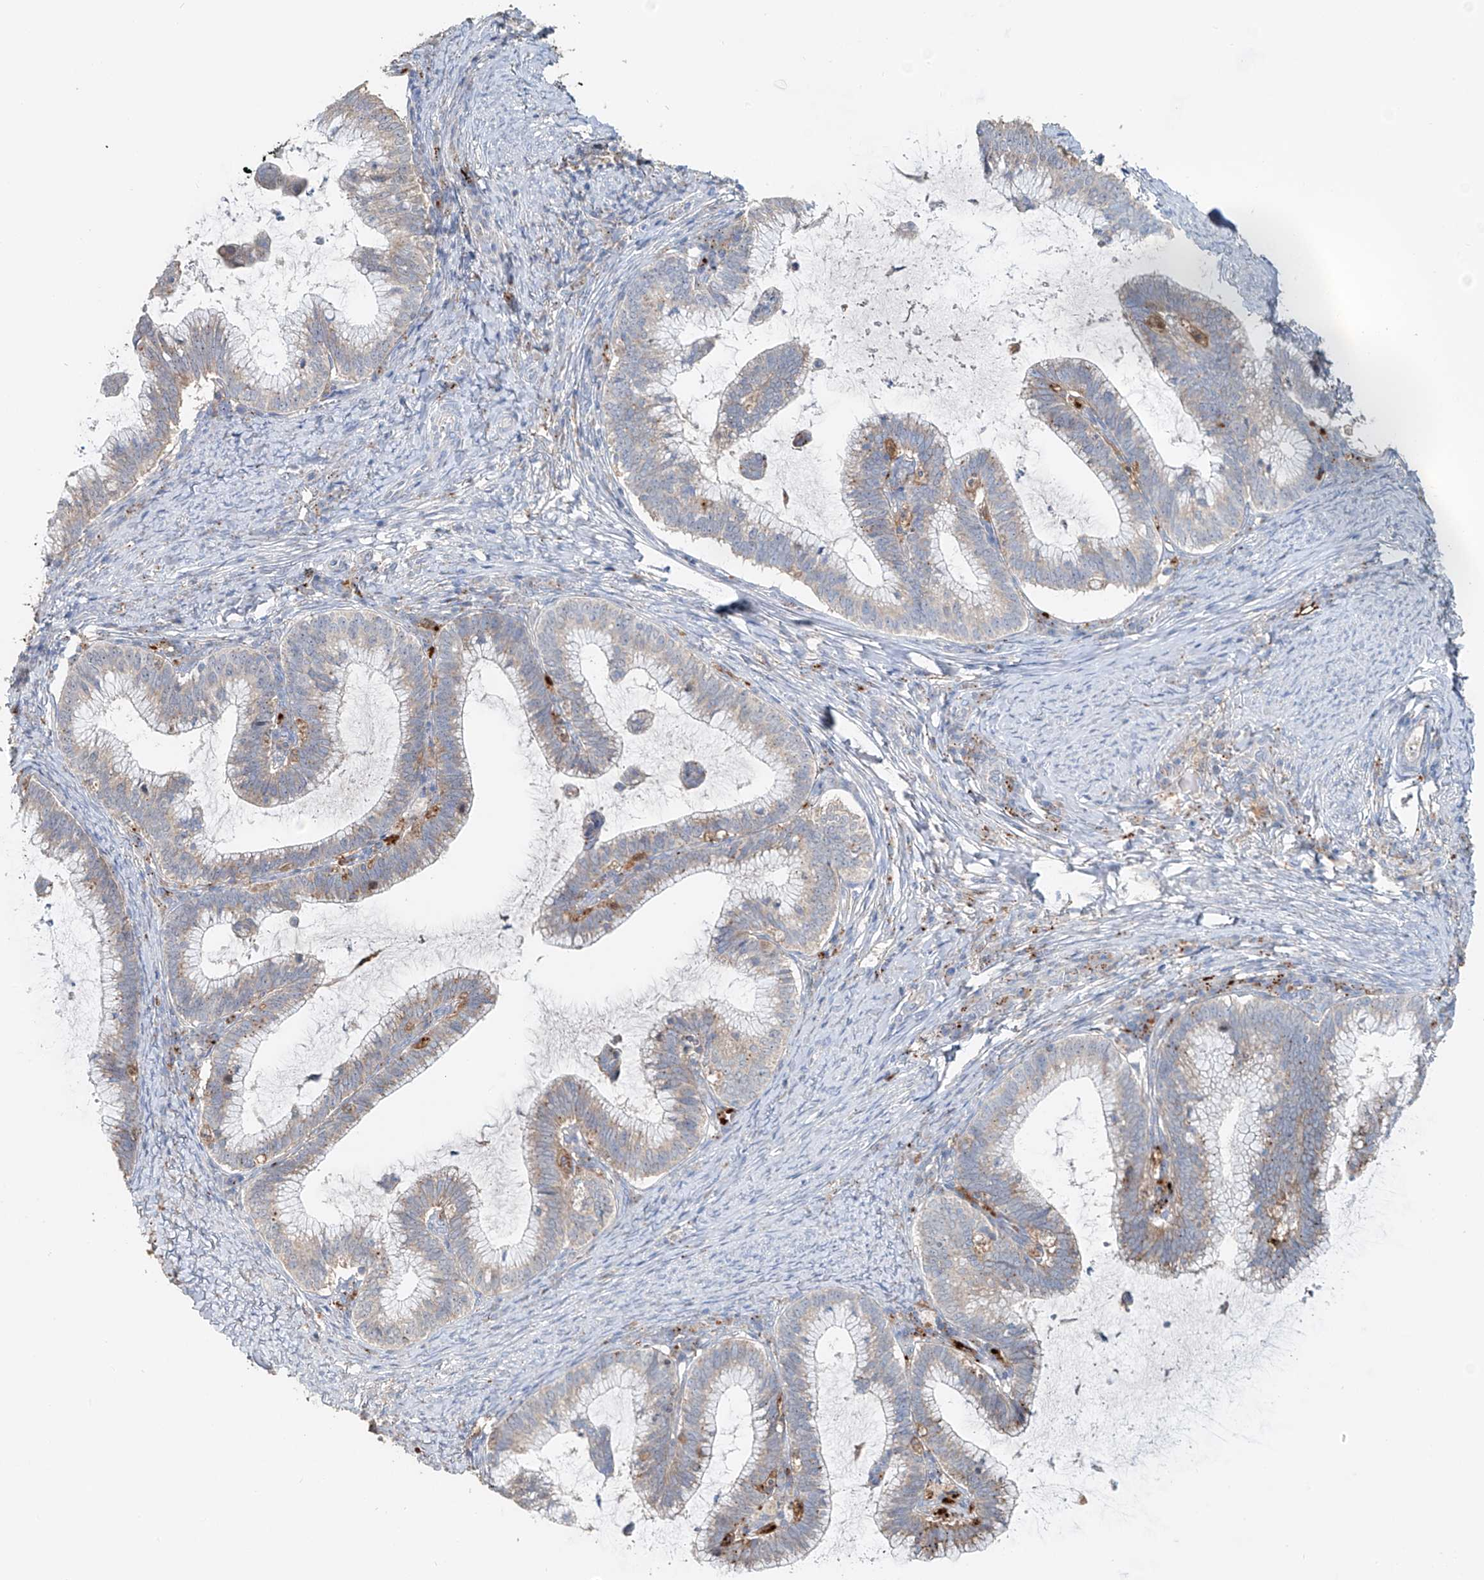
{"staining": {"intensity": "weak", "quantity": "<25%", "location": "cytoplasmic/membranous"}, "tissue": "cervical cancer", "cell_type": "Tumor cells", "image_type": "cancer", "snomed": [{"axis": "morphology", "description": "Adenocarcinoma, NOS"}, {"axis": "topography", "description": "Cervix"}], "caption": "Immunohistochemistry (IHC) of human cervical adenocarcinoma reveals no positivity in tumor cells.", "gene": "TRIM47", "patient": {"sex": "female", "age": 36}}